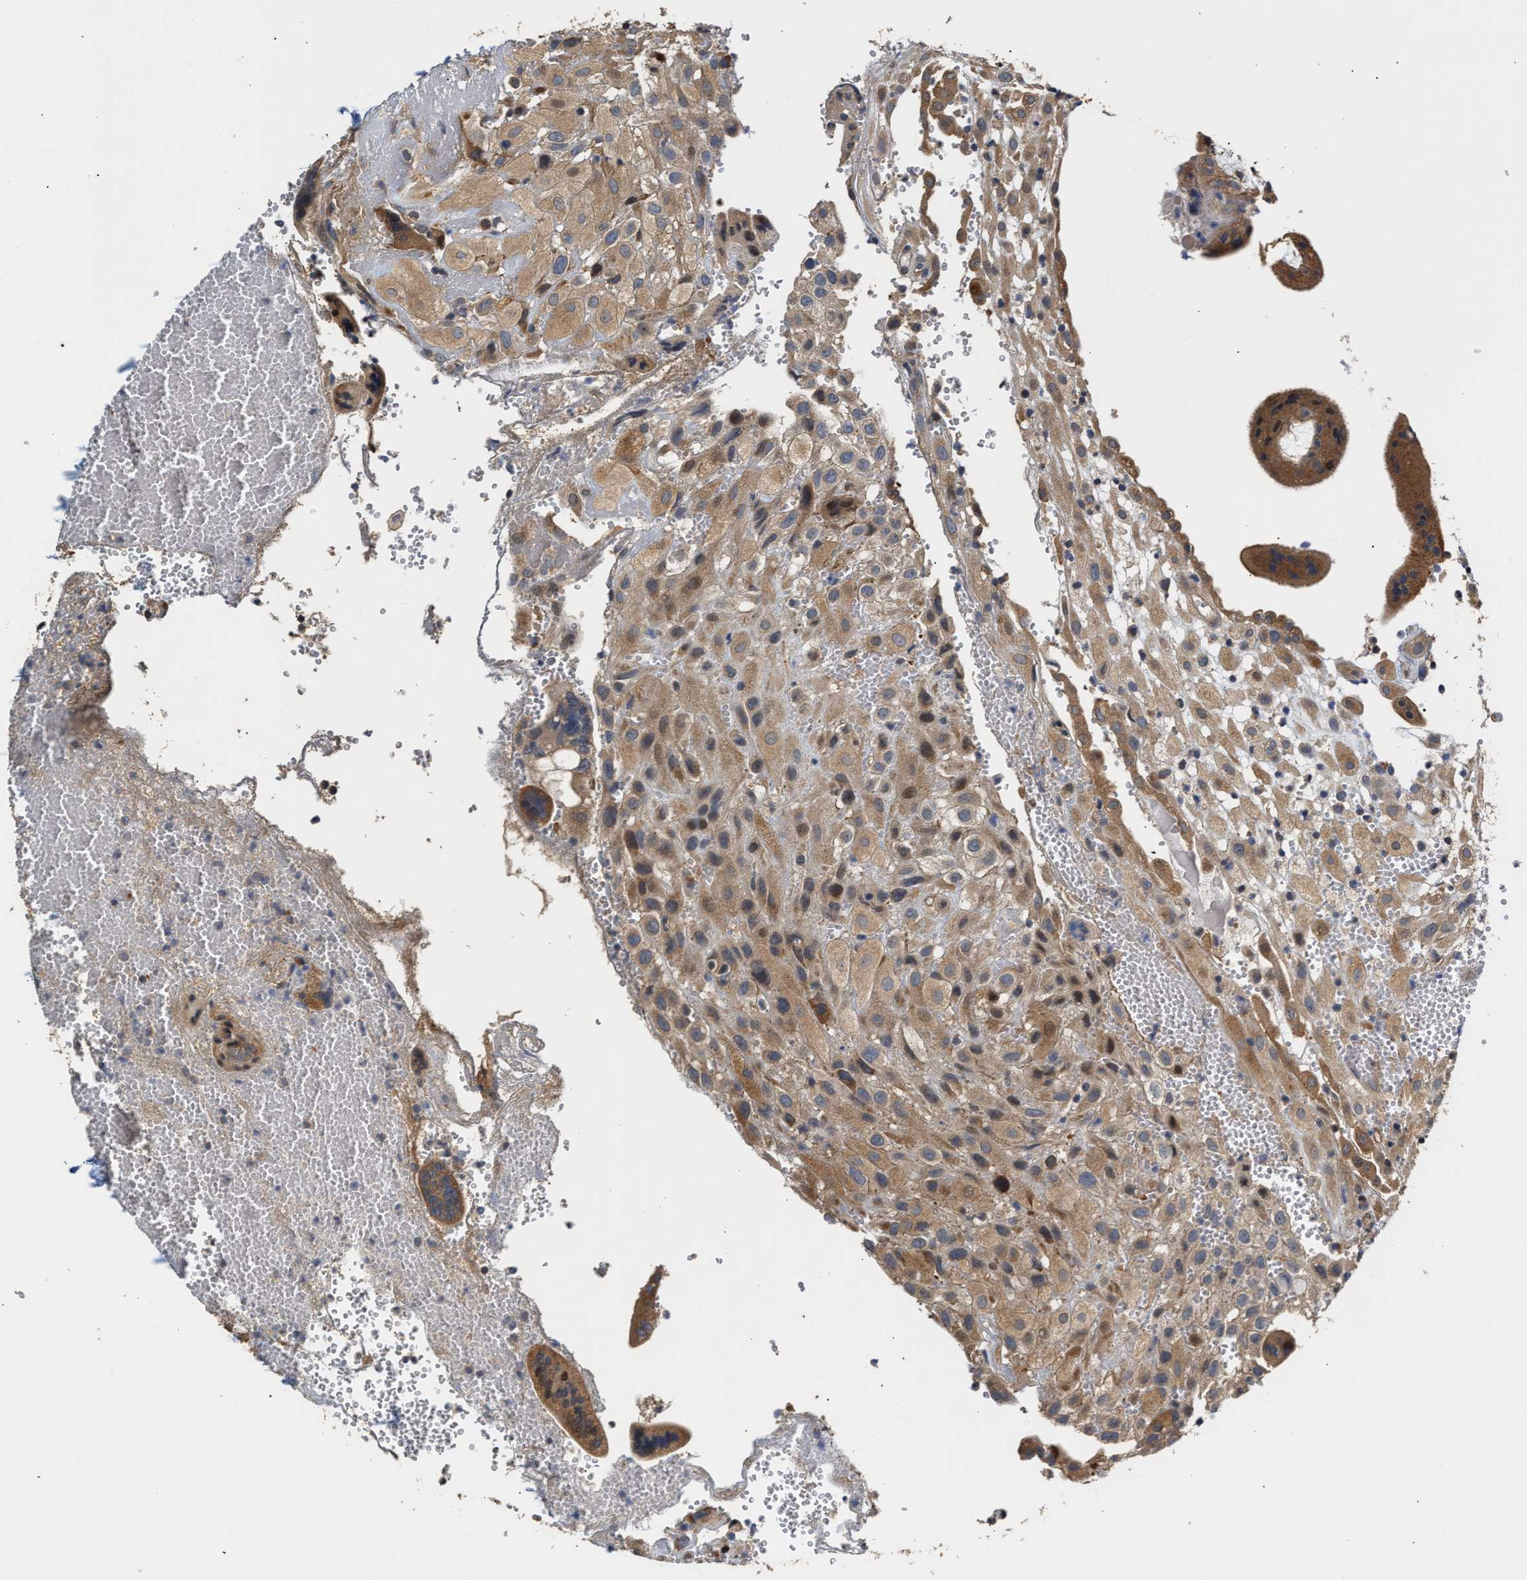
{"staining": {"intensity": "moderate", "quantity": ">75%", "location": "cytoplasmic/membranous"}, "tissue": "placenta", "cell_type": "Decidual cells", "image_type": "normal", "snomed": [{"axis": "morphology", "description": "Normal tissue, NOS"}, {"axis": "topography", "description": "Placenta"}], "caption": "High-power microscopy captured an IHC photomicrograph of benign placenta, revealing moderate cytoplasmic/membranous staining in about >75% of decidual cells.", "gene": "CLIP2", "patient": {"sex": "female", "age": 18}}